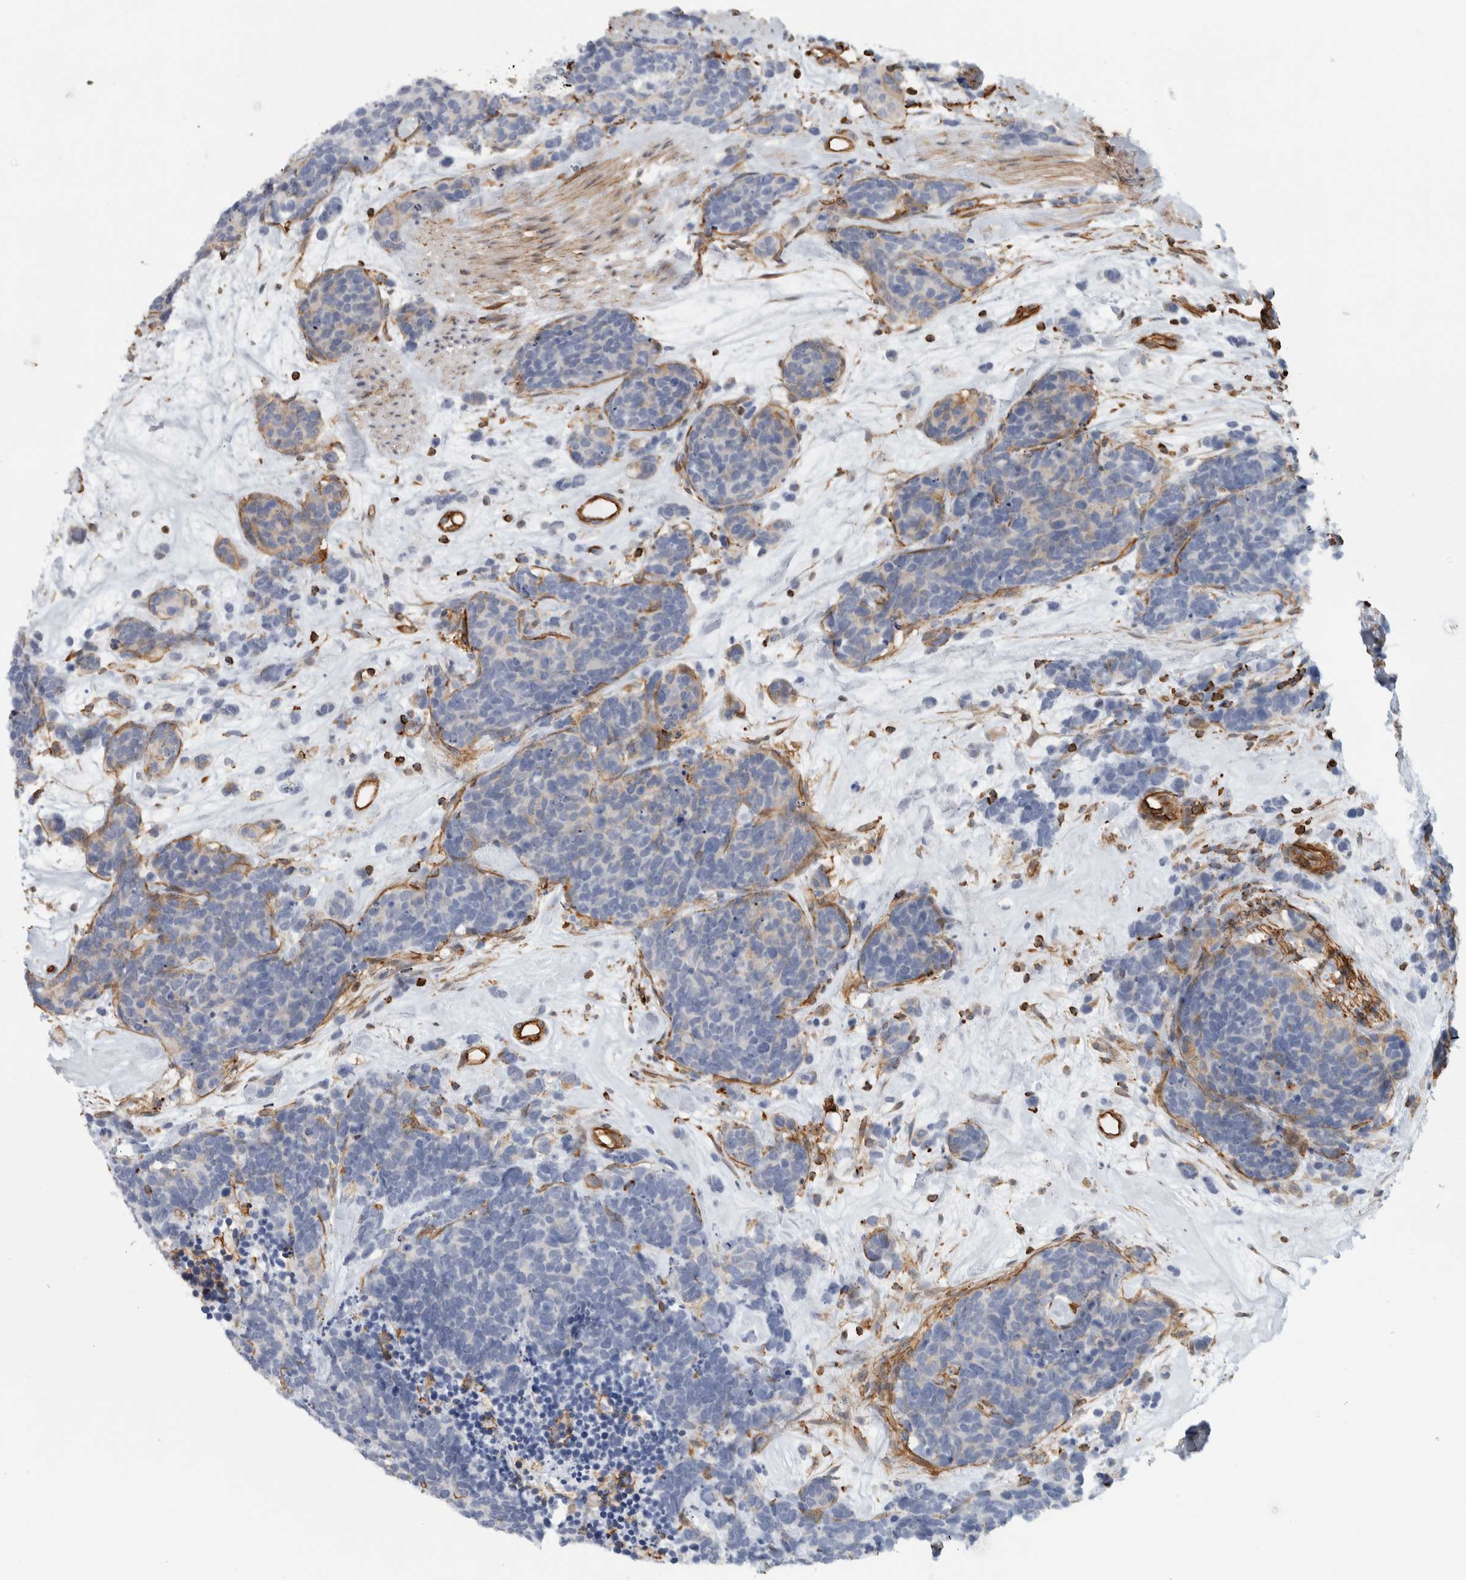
{"staining": {"intensity": "negative", "quantity": "none", "location": "none"}, "tissue": "carcinoid", "cell_type": "Tumor cells", "image_type": "cancer", "snomed": [{"axis": "morphology", "description": "Carcinoma, NOS"}, {"axis": "morphology", "description": "Carcinoid, malignant, NOS"}, {"axis": "topography", "description": "Urinary bladder"}], "caption": "Histopathology image shows no protein expression in tumor cells of carcinoid tissue.", "gene": "AHNAK", "patient": {"sex": "male", "age": 57}}